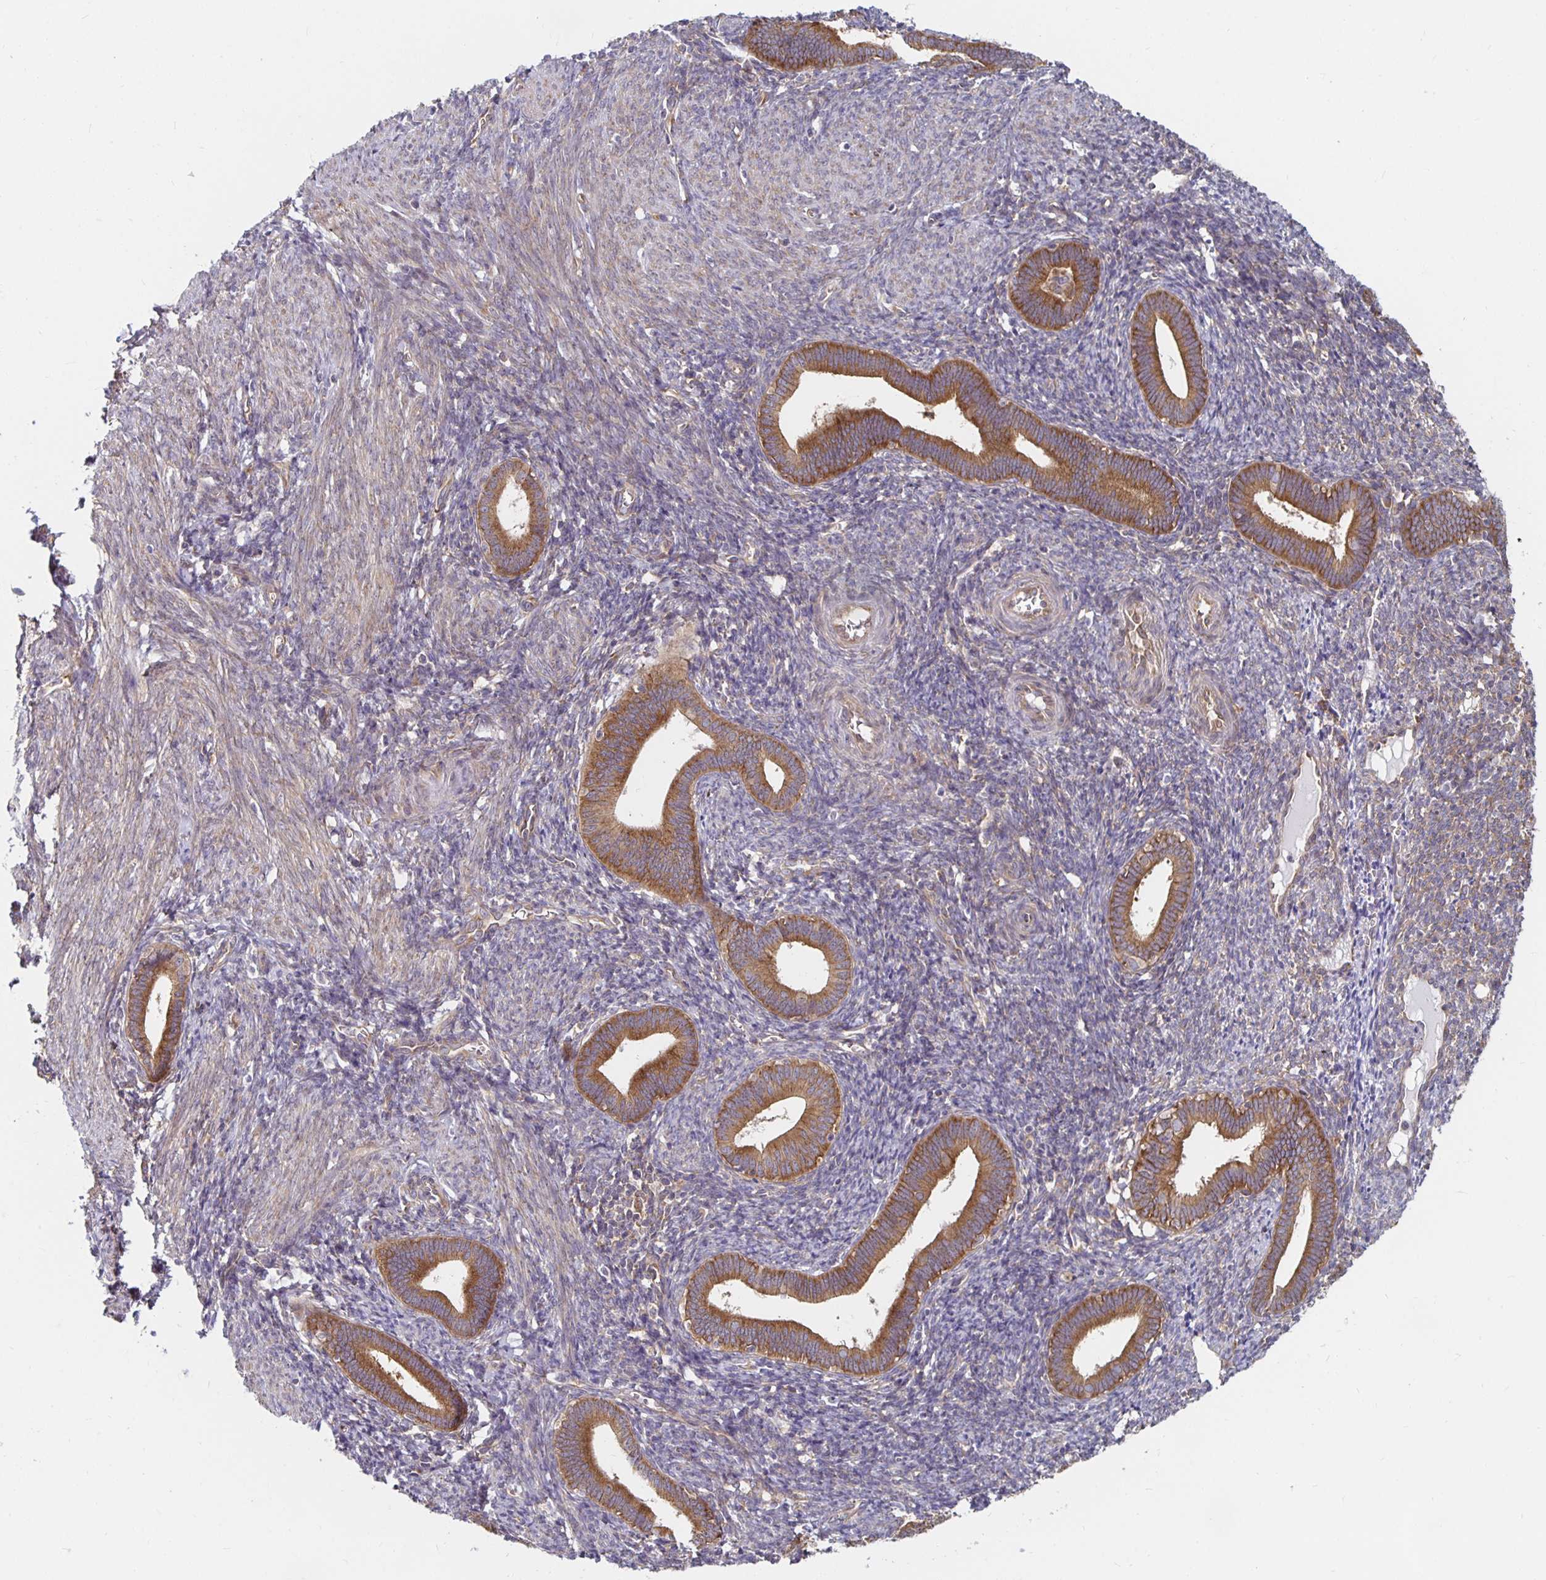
{"staining": {"intensity": "weak", "quantity": "<25%", "location": "cytoplasmic/membranous"}, "tissue": "endometrium", "cell_type": "Cells in endometrial stroma", "image_type": "normal", "snomed": [{"axis": "morphology", "description": "Normal tissue, NOS"}, {"axis": "topography", "description": "Endometrium"}], "caption": "DAB immunohistochemical staining of normal human endometrium reveals no significant staining in cells in endometrial stroma. (DAB IHC visualized using brightfield microscopy, high magnification).", "gene": "PDAP1", "patient": {"sex": "female", "age": 41}}